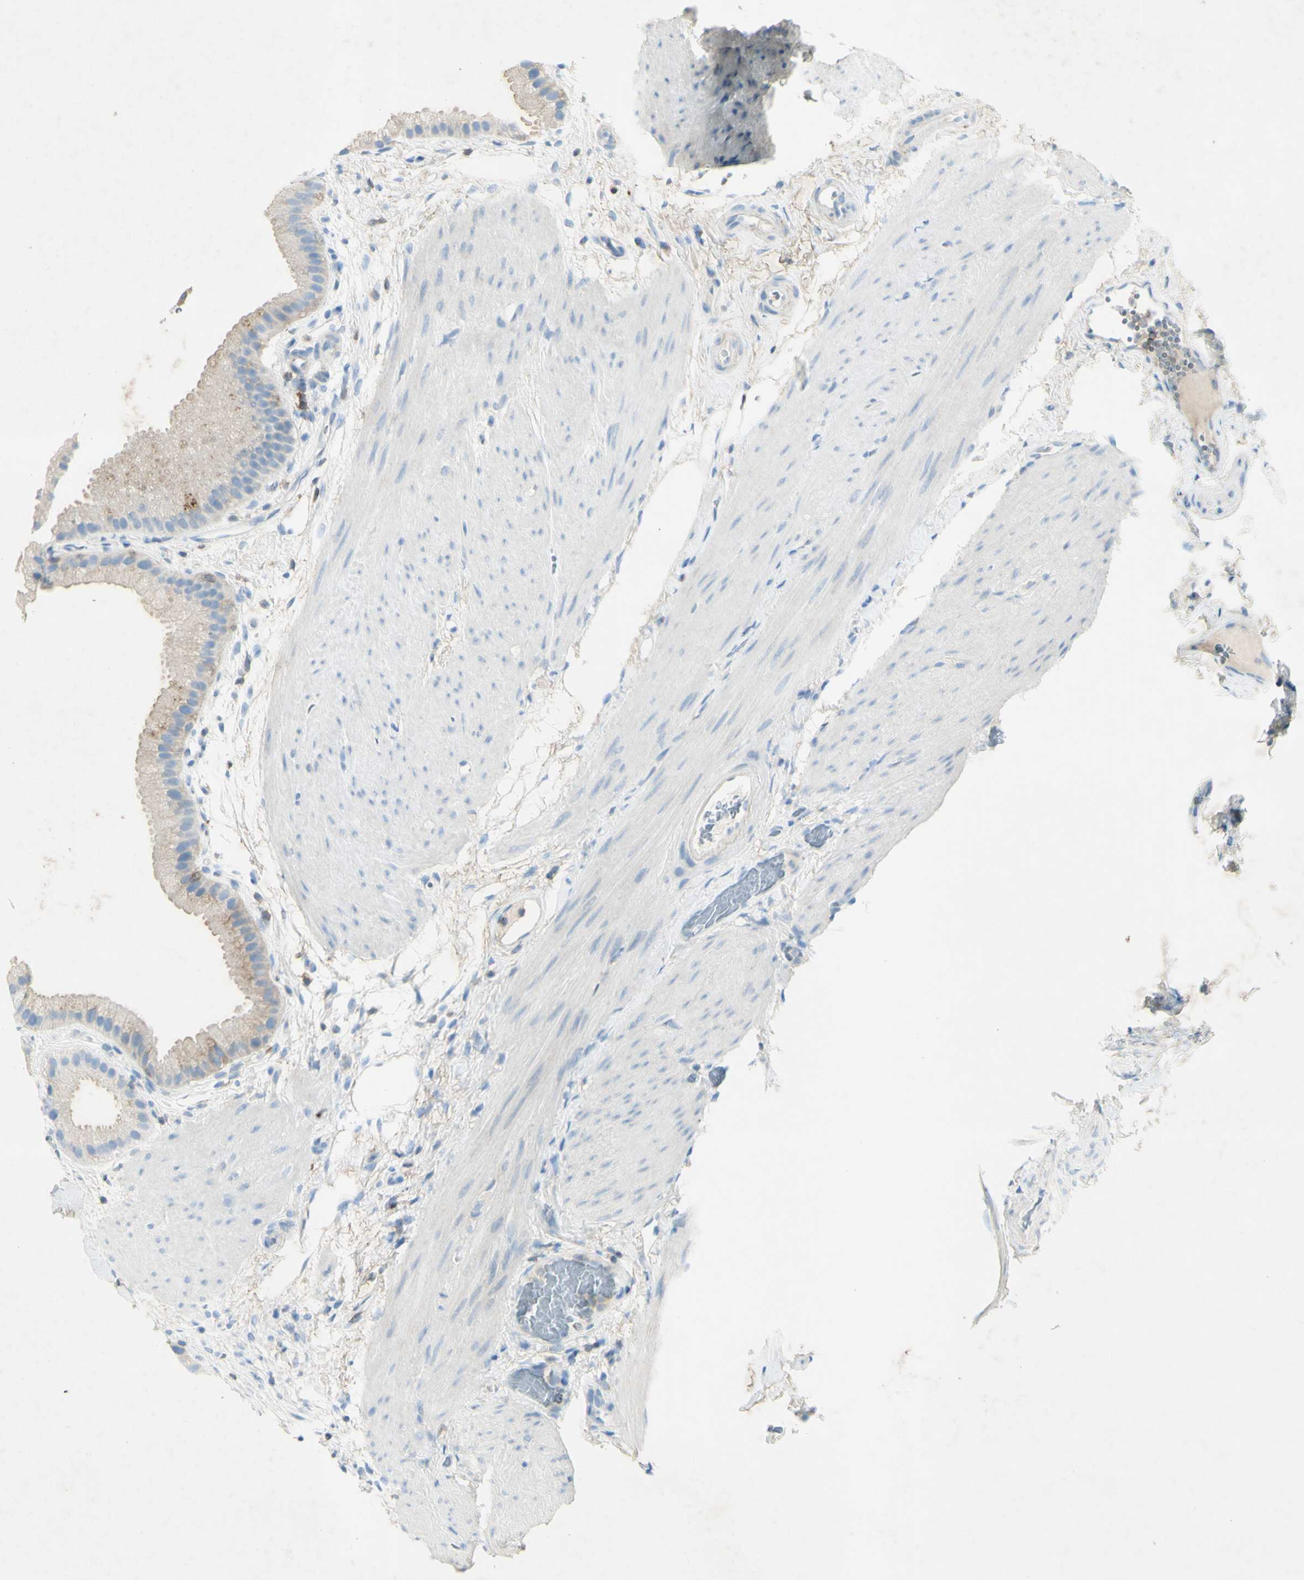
{"staining": {"intensity": "weak", "quantity": ">75%", "location": "cytoplasmic/membranous"}, "tissue": "gallbladder", "cell_type": "Glandular cells", "image_type": "normal", "snomed": [{"axis": "morphology", "description": "Normal tissue, NOS"}, {"axis": "topography", "description": "Gallbladder"}], "caption": "IHC (DAB) staining of normal gallbladder reveals weak cytoplasmic/membranous protein positivity in about >75% of glandular cells.", "gene": "GDF15", "patient": {"sex": "female", "age": 64}}